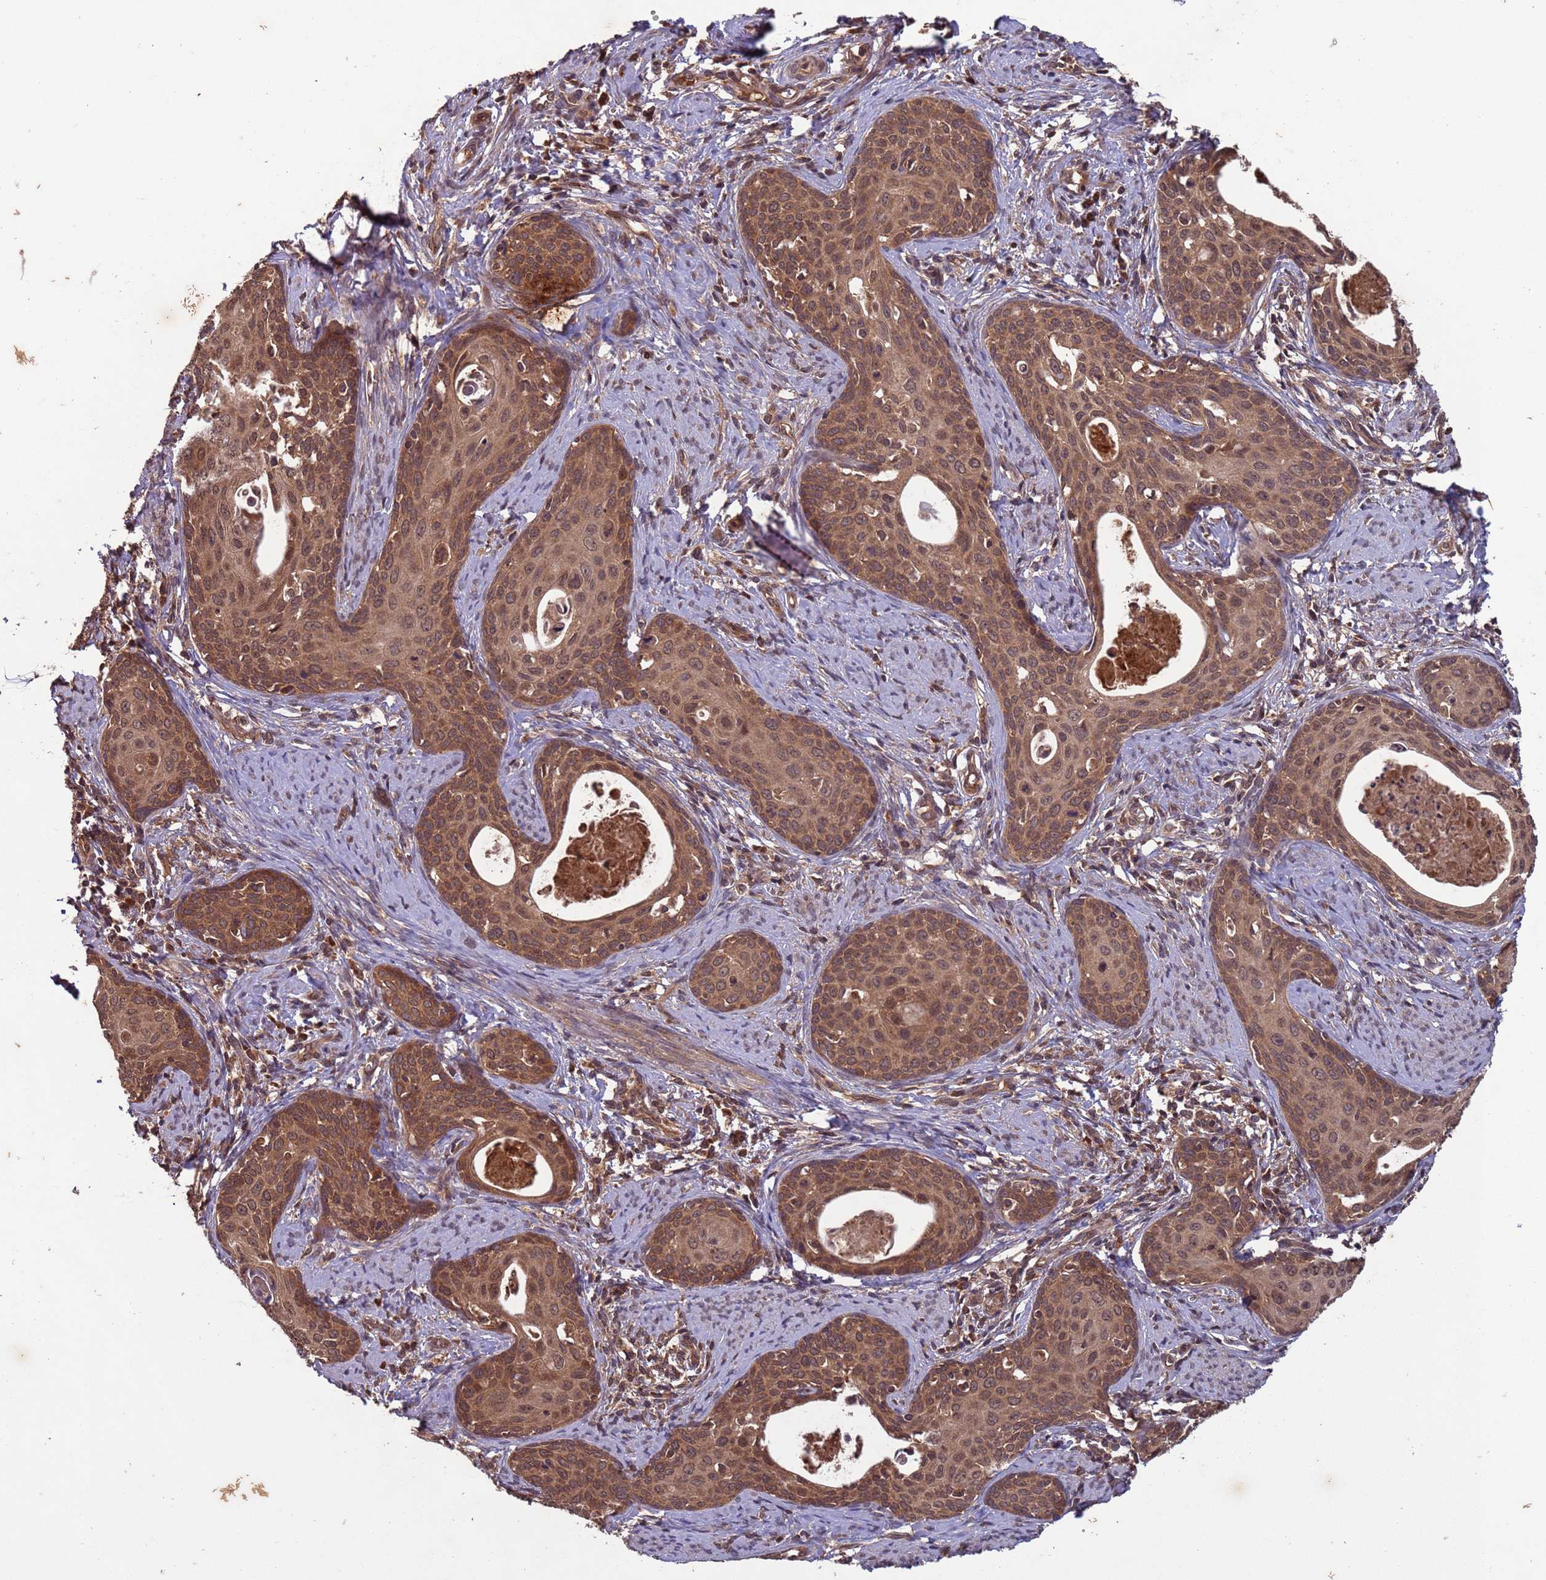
{"staining": {"intensity": "moderate", "quantity": ">75%", "location": "cytoplasmic/membranous,nuclear"}, "tissue": "cervical cancer", "cell_type": "Tumor cells", "image_type": "cancer", "snomed": [{"axis": "morphology", "description": "Squamous cell carcinoma, NOS"}, {"axis": "topography", "description": "Cervix"}], "caption": "Human squamous cell carcinoma (cervical) stained with a brown dye exhibits moderate cytoplasmic/membranous and nuclear positive positivity in approximately >75% of tumor cells.", "gene": "ERI1", "patient": {"sex": "female", "age": 46}}